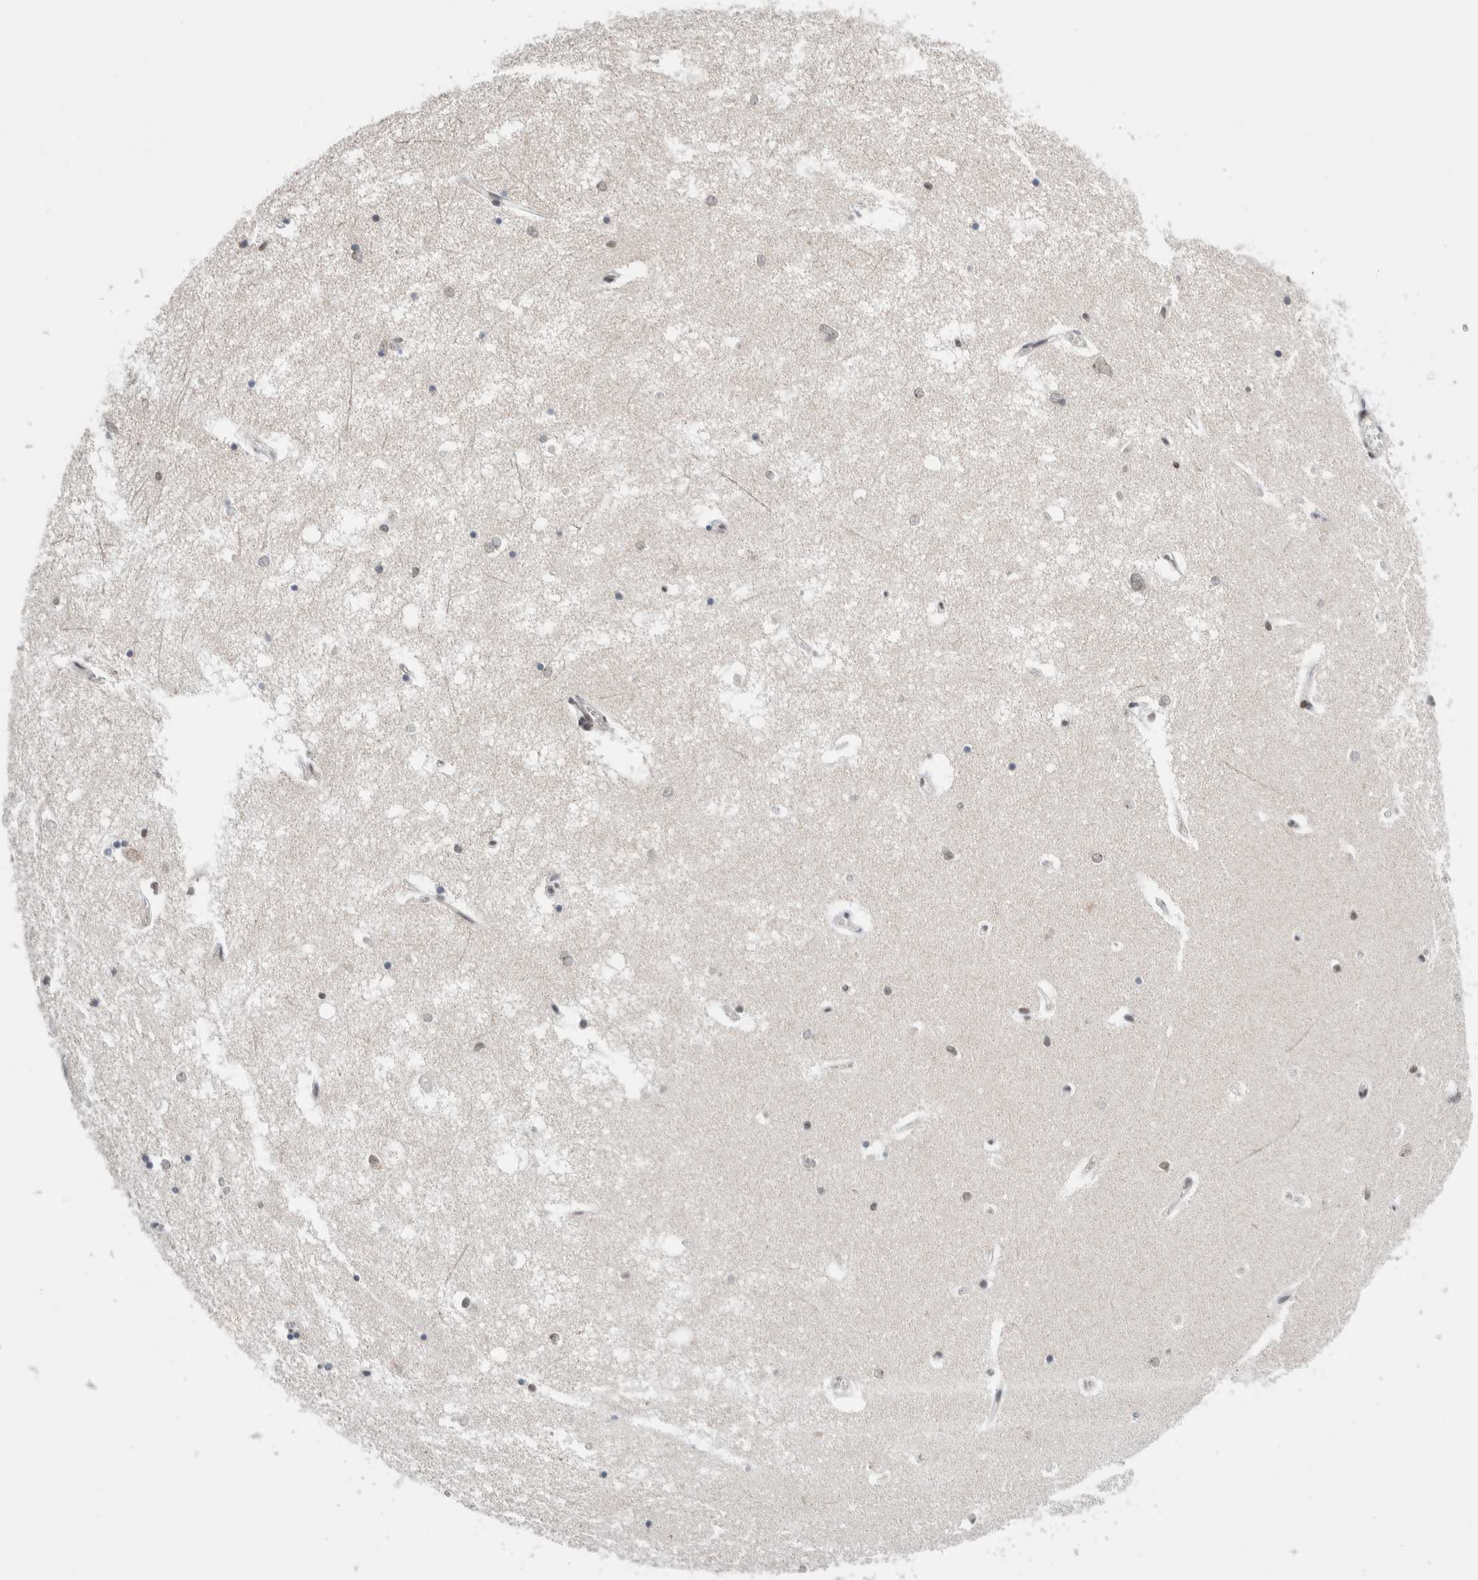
{"staining": {"intensity": "negative", "quantity": "none", "location": "none"}, "tissue": "hippocampus", "cell_type": "Glial cells", "image_type": "normal", "snomed": [{"axis": "morphology", "description": "Normal tissue, NOS"}, {"axis": "topography", "description": "Hippocampus"}], "caption": "DAB (3,3'-diaminobenzidine) immunohistochemical staining of unremarkable human hippocampus reveals no significant positivity in glial cells.", "gene": "NEUROD1", "patient": {"sex": "male", "age": 70}}